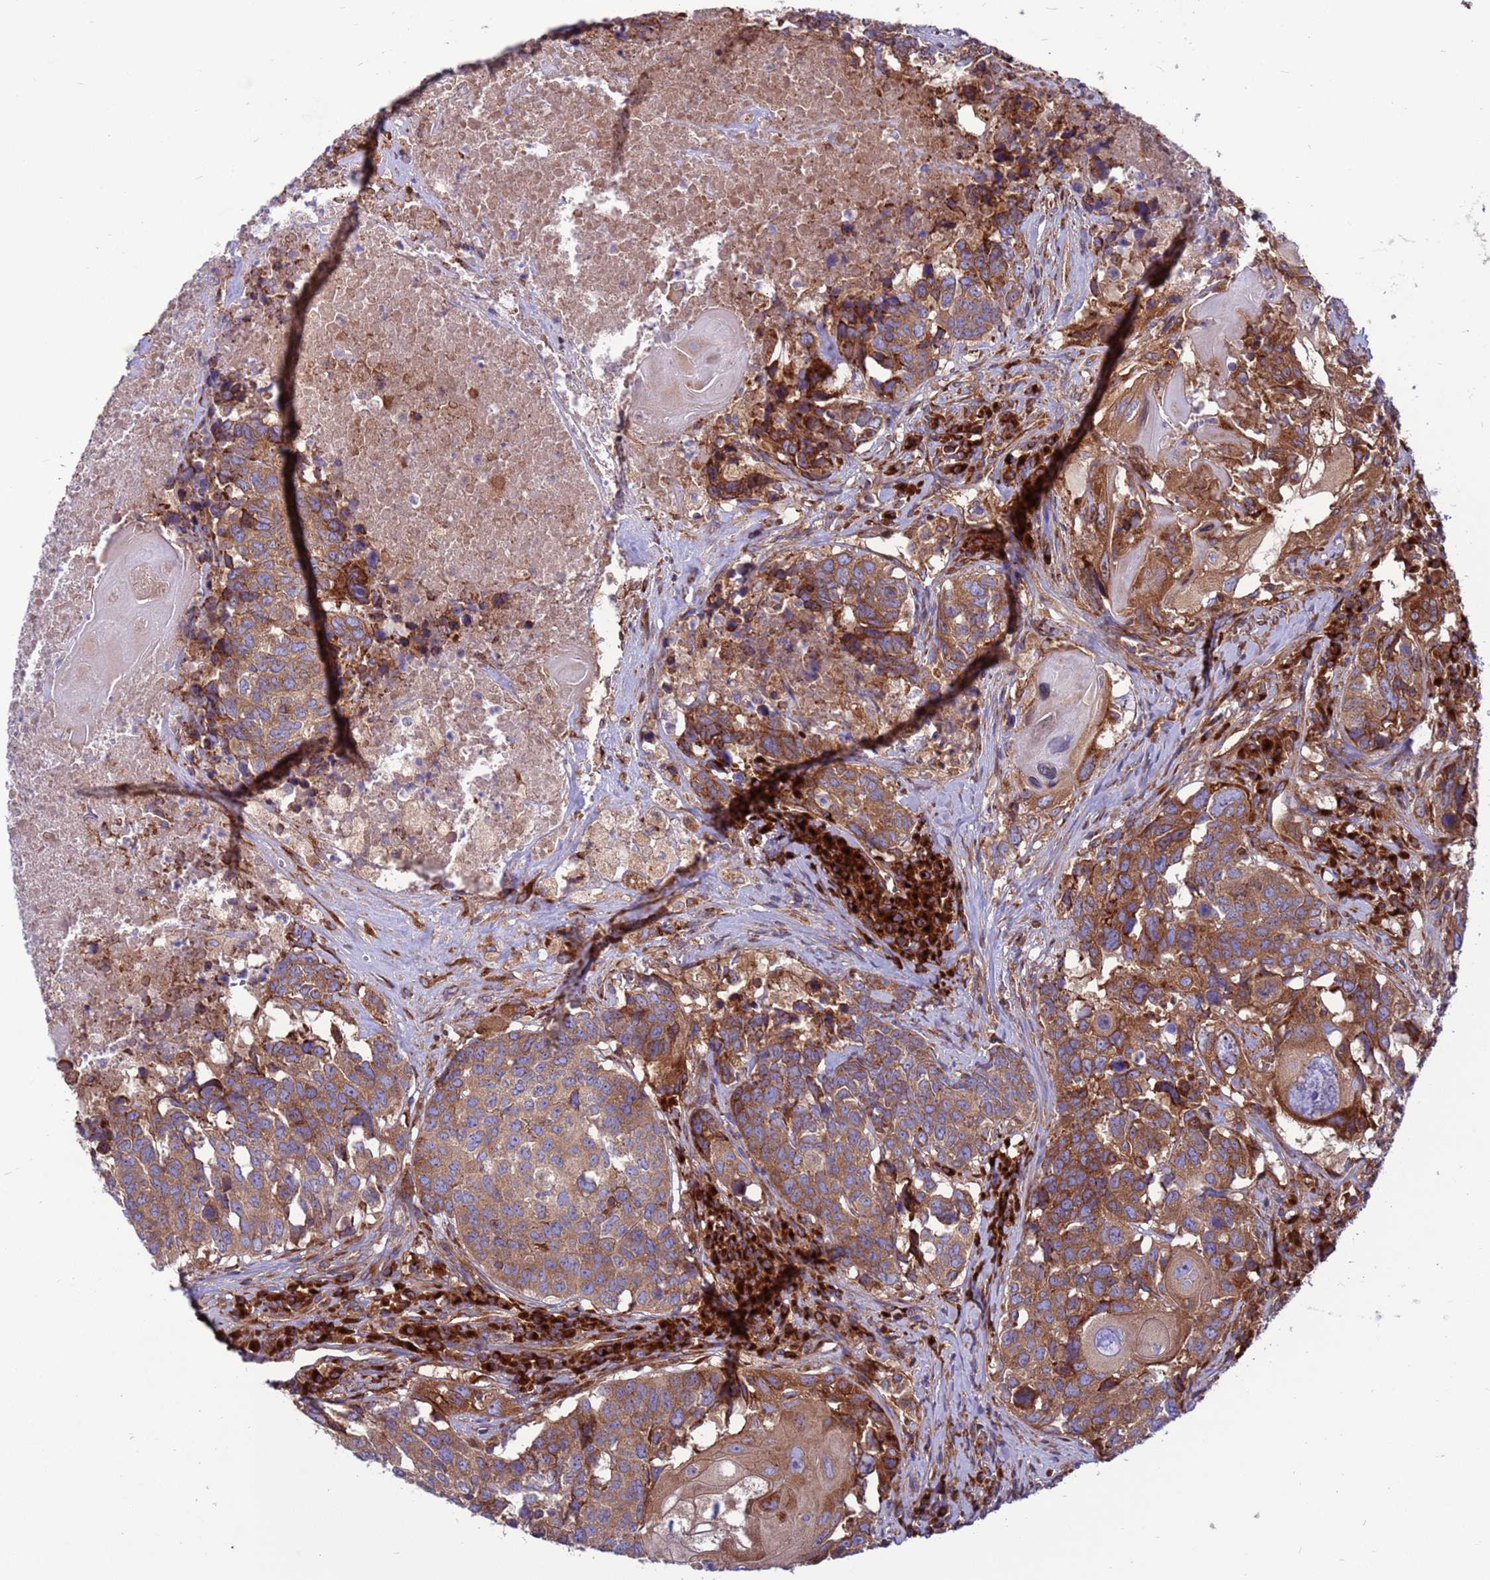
{"staining": {"intensity": "moderate", "quantity": ">75%", "location": "cytoplasmic/membranous"}, "tissue": "head and neck cancer", "cell_type": "Tumor cells", "image_type": "cancer", "snomed": [{"axis": "morphology", "description": "Squamous cell carcinoma, NOS"}, {"axis": "topography", "description": "Head-Neck"}], "caption": "Immunohistochemistry (DAB (3,3'-diaminobenzidine)) staining of human squamous cell carcinoma (head and neck) displays moderate cytoplasmic/membranous protein positivity in about >75% of tumor cells. Nuclei are stained in blue.", "gene": "ZC3HAV1", "patient": {"sex": "male", "age": 66}}